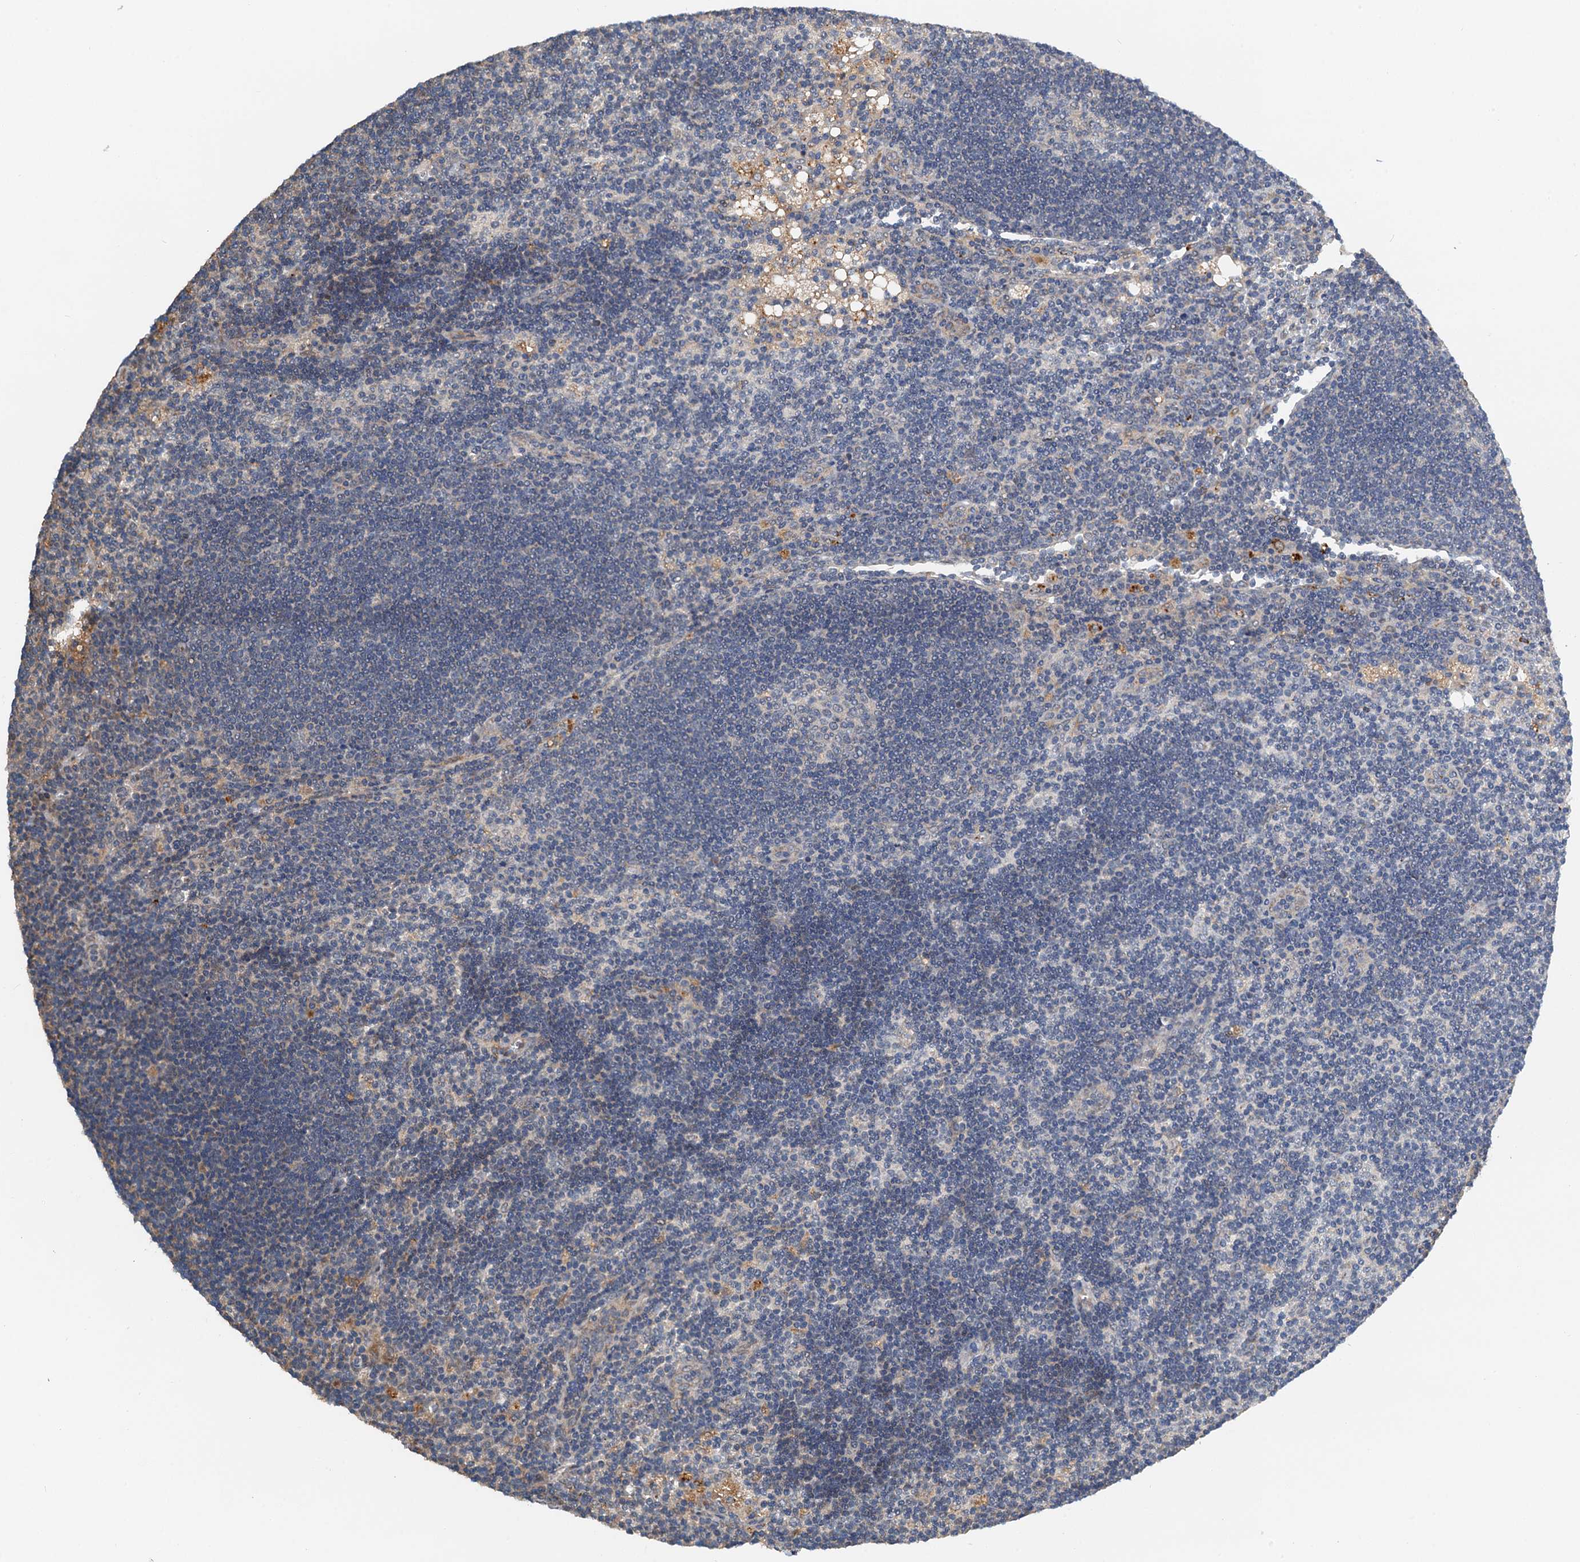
{"staining": {"intensity": "negative", "quantity": "none", "location": "none"}, "tissue": "lymph node", "cell_type": "Germinal center cells", "image_type": "normal", "snomed": [{"axis": "morphology", "description": "Normal tissue, NOS"}, {"axis": "topography", "description": "Lymph node"}], "caption": "IHC image of unremarkable lymph node stained for a protein (brown), which reveals no expression in germinal center cells.", "gene": "ZNF606", "patient": {"sex": "male", "age": 24}}